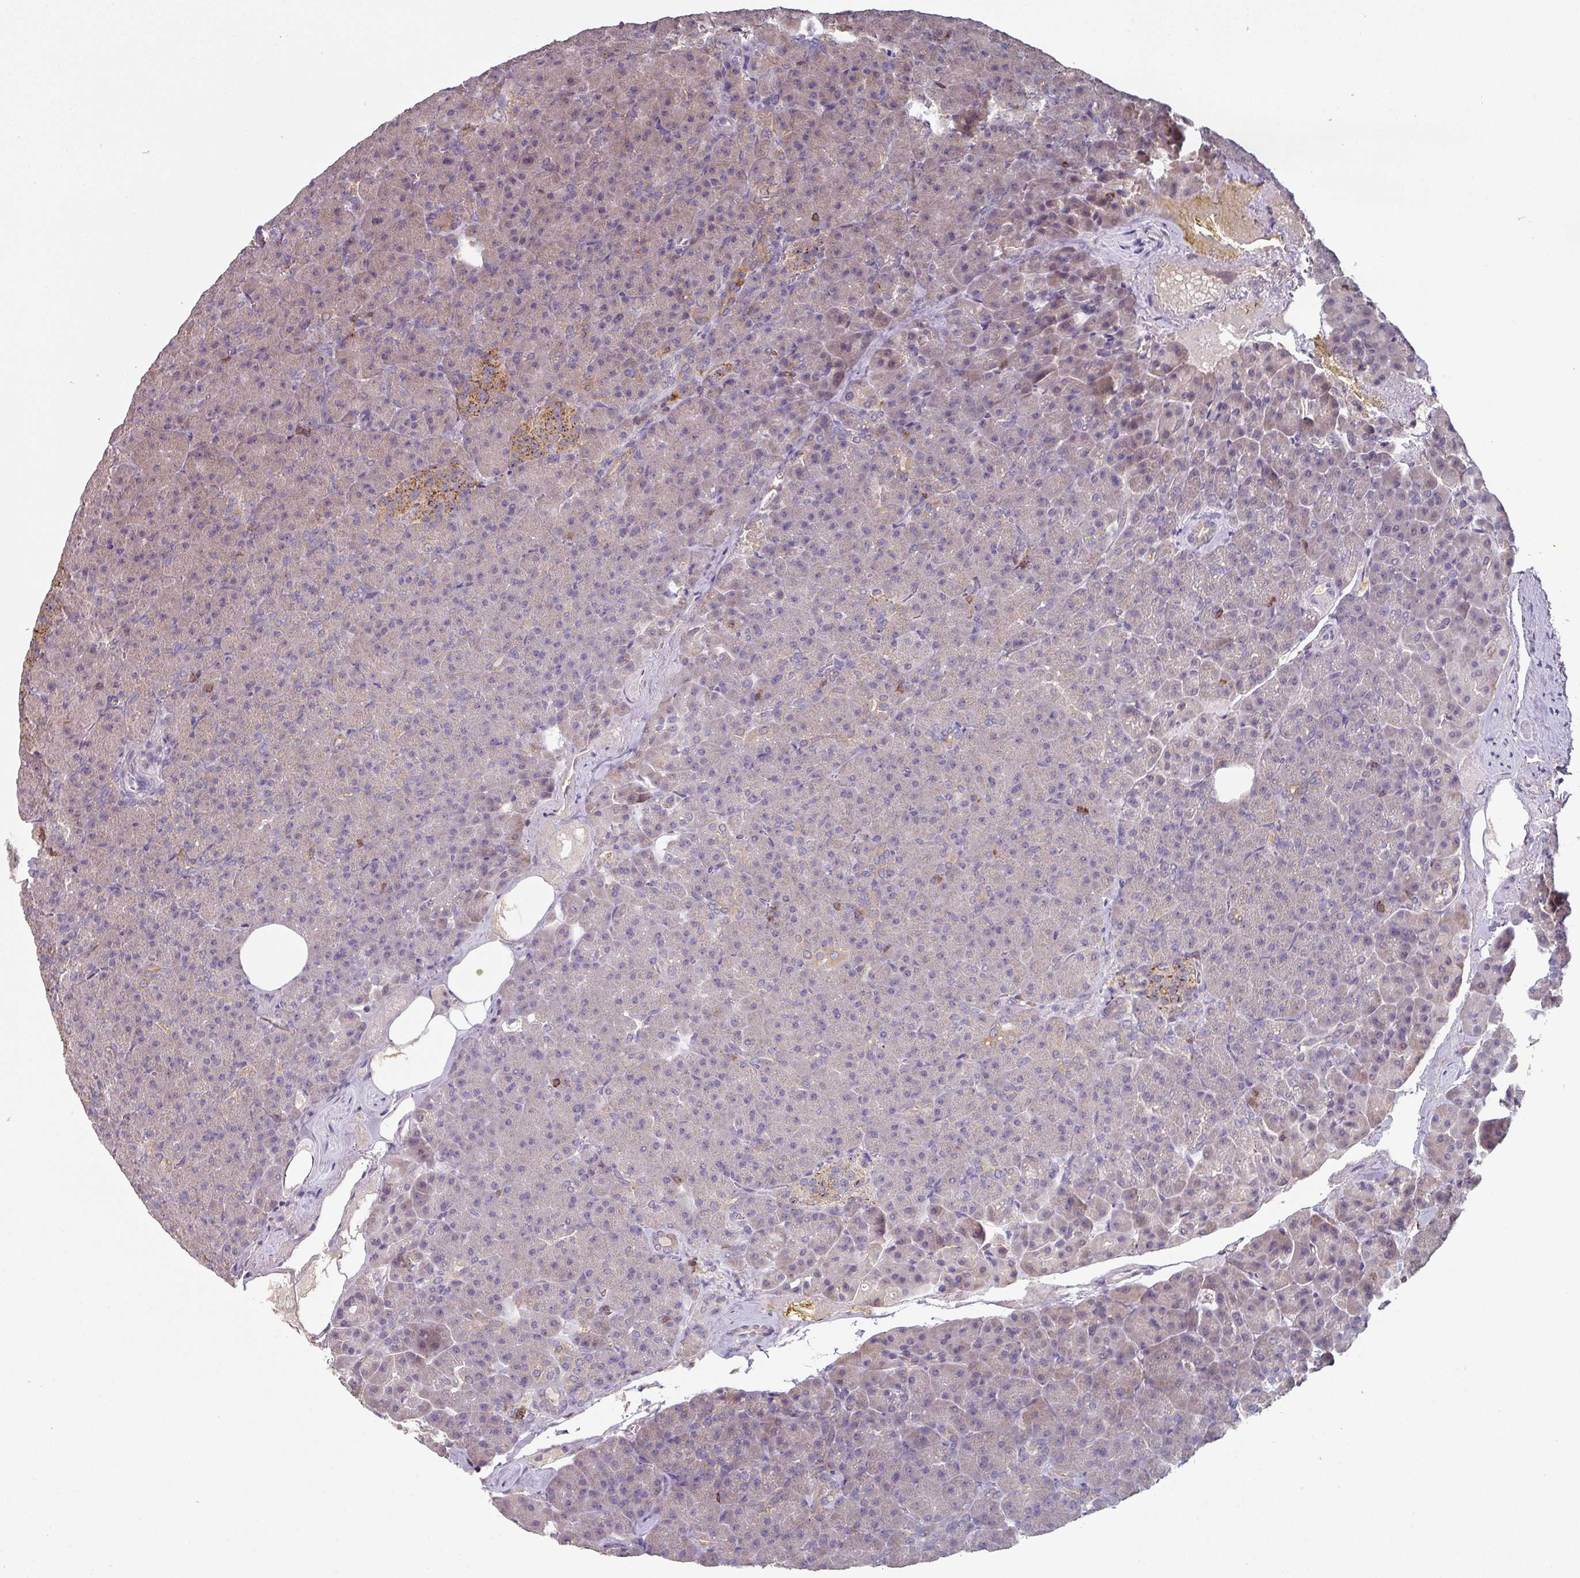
{"staining": {"intensity": "moderate", "quantity": "<25%", "location": "cytoplasmic/membranous"}, "tissue": "pancreas", "cell_type": "Exocrine glandular cells", "image_type": "normal", "snomed": [{"axis": "morphology", "description": "Normal tissue, NOS"}, {"axis": "topography", "description": "Pancreas"}], "caption": "DAB (3,3'-diaminobenzidine) immunohistochemical staining of unremarkable pancreas exhibits moderate cytoplasmic/membranous protein expression in about <25% of exocrine glandular cells.", "gene": "CD3G", "patient": {"sex": "female", "age": 74}}